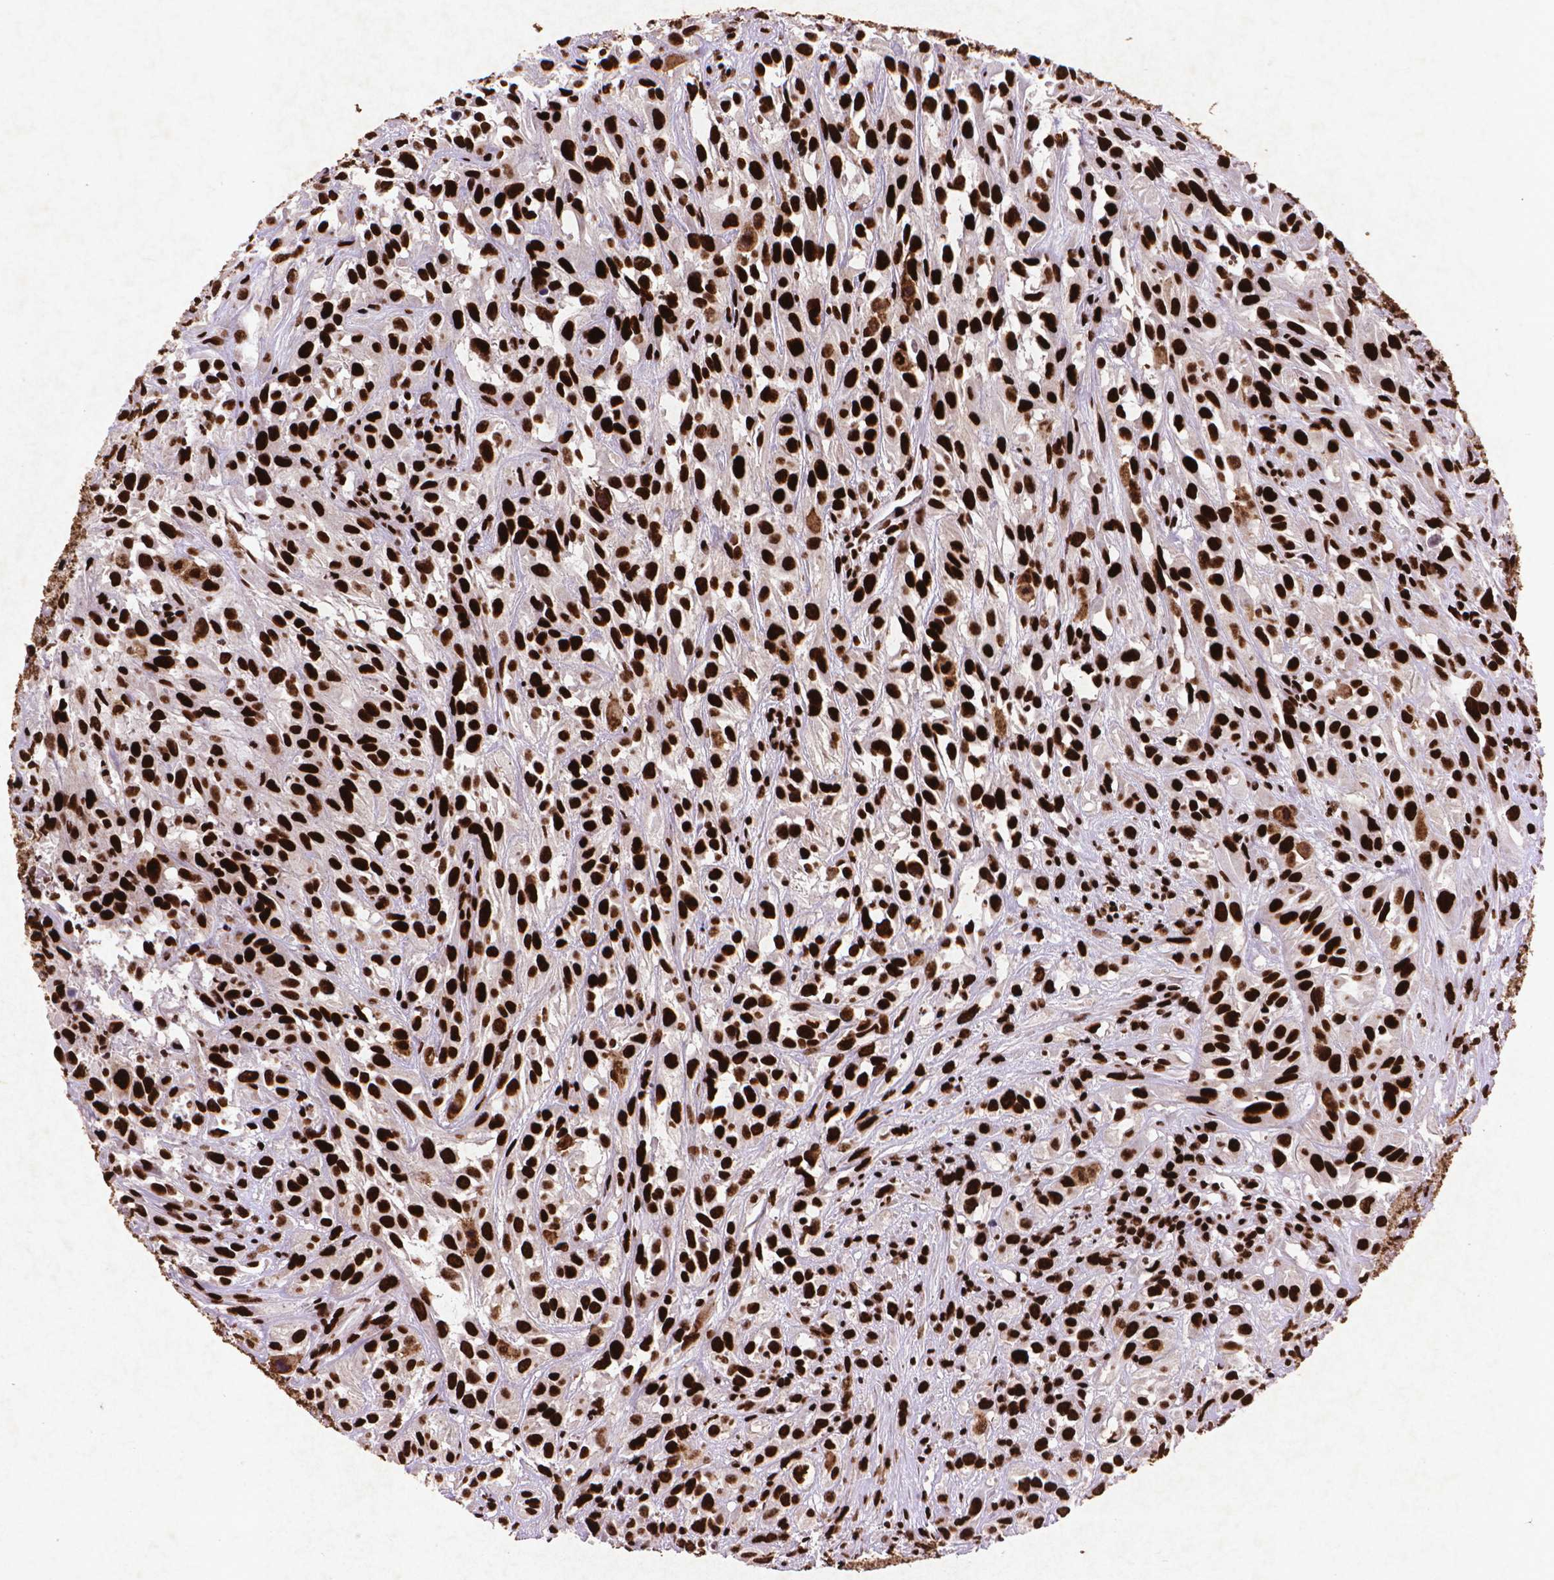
{"staining": {"intensity": "strong", "quantity": ">75%", "location": "nuclear"}, "tissue": "urothelial cancer", "cell_type": "Tumor cells", "image_type": "cancer", "snomed": [{"axis": "morphology", "description": "Urothelial carcinoma, High grade"}, {"axis": "topography", "description": "Urinary bladder"}], "caption": "IHC micrograph of neoplastic tissue: urothelial cancer stained using immunohistochemistry (IHC) demonstrates high levels of strong protein expression localized specifically in the nuclear of tumor cells, appearing as a nuclear brown color.", "gene": "CITED2", "patient": {"sex": "male", "age": 67}}